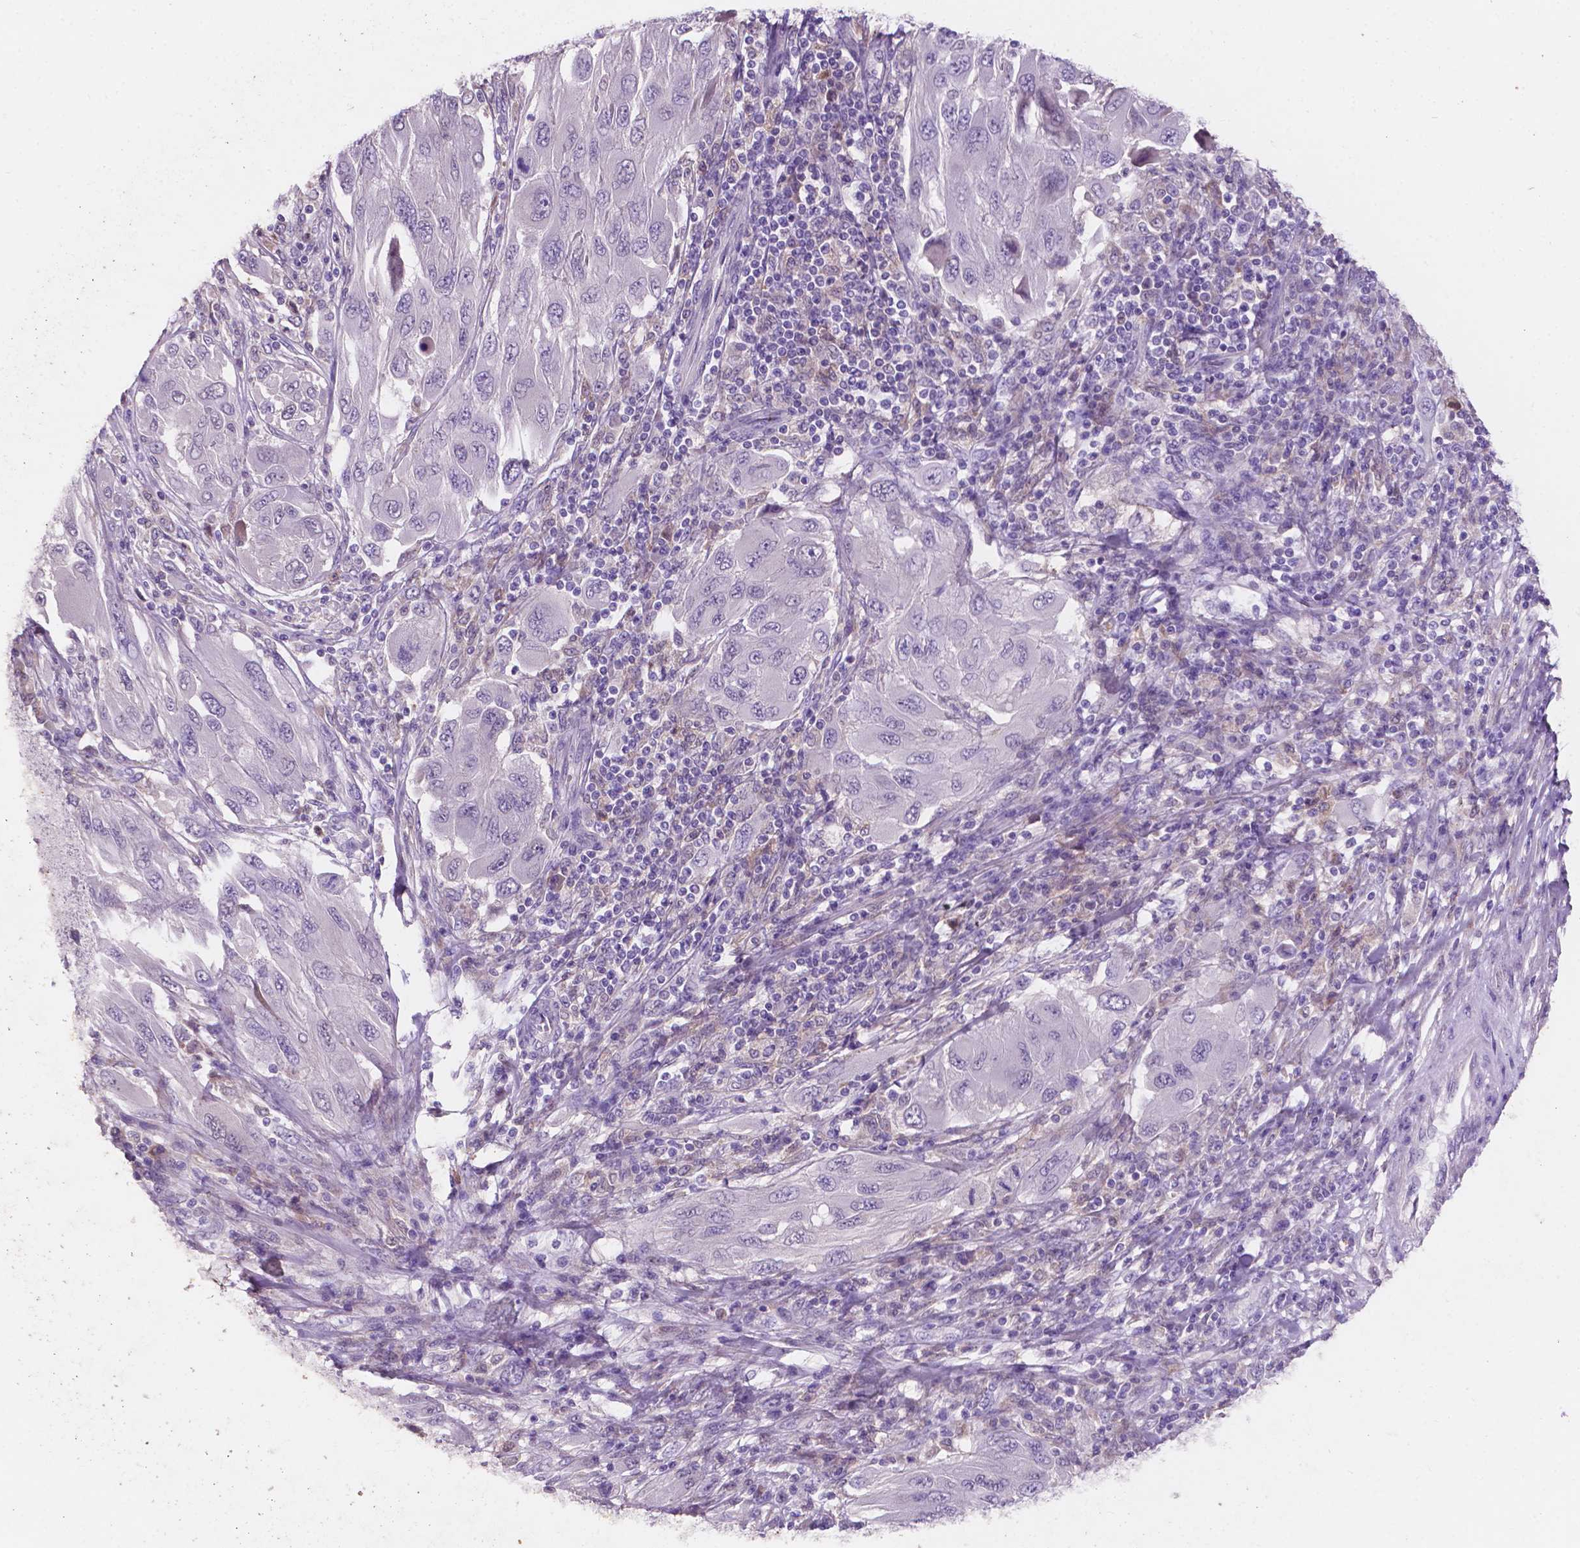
{"staining": {"intensity": "negative", "quantity": "none", "location": "none"}, "tissue": "melanoma", "cell_type": "Tumor cells", "image_type": "cancer", "snomed": [{"axis": "morphology", "description": "Malignant melanoma, NOS"}, {"axis": "topography", "description": "Skin"}], "caption": "A high-resolution photomicrograph shows immunohistochemistry (IHC) staining of melanoma, which displays no significant positivity in tumor cells.", "gene": "IREB2", "patient": {"sex": "female", "age": 91}}